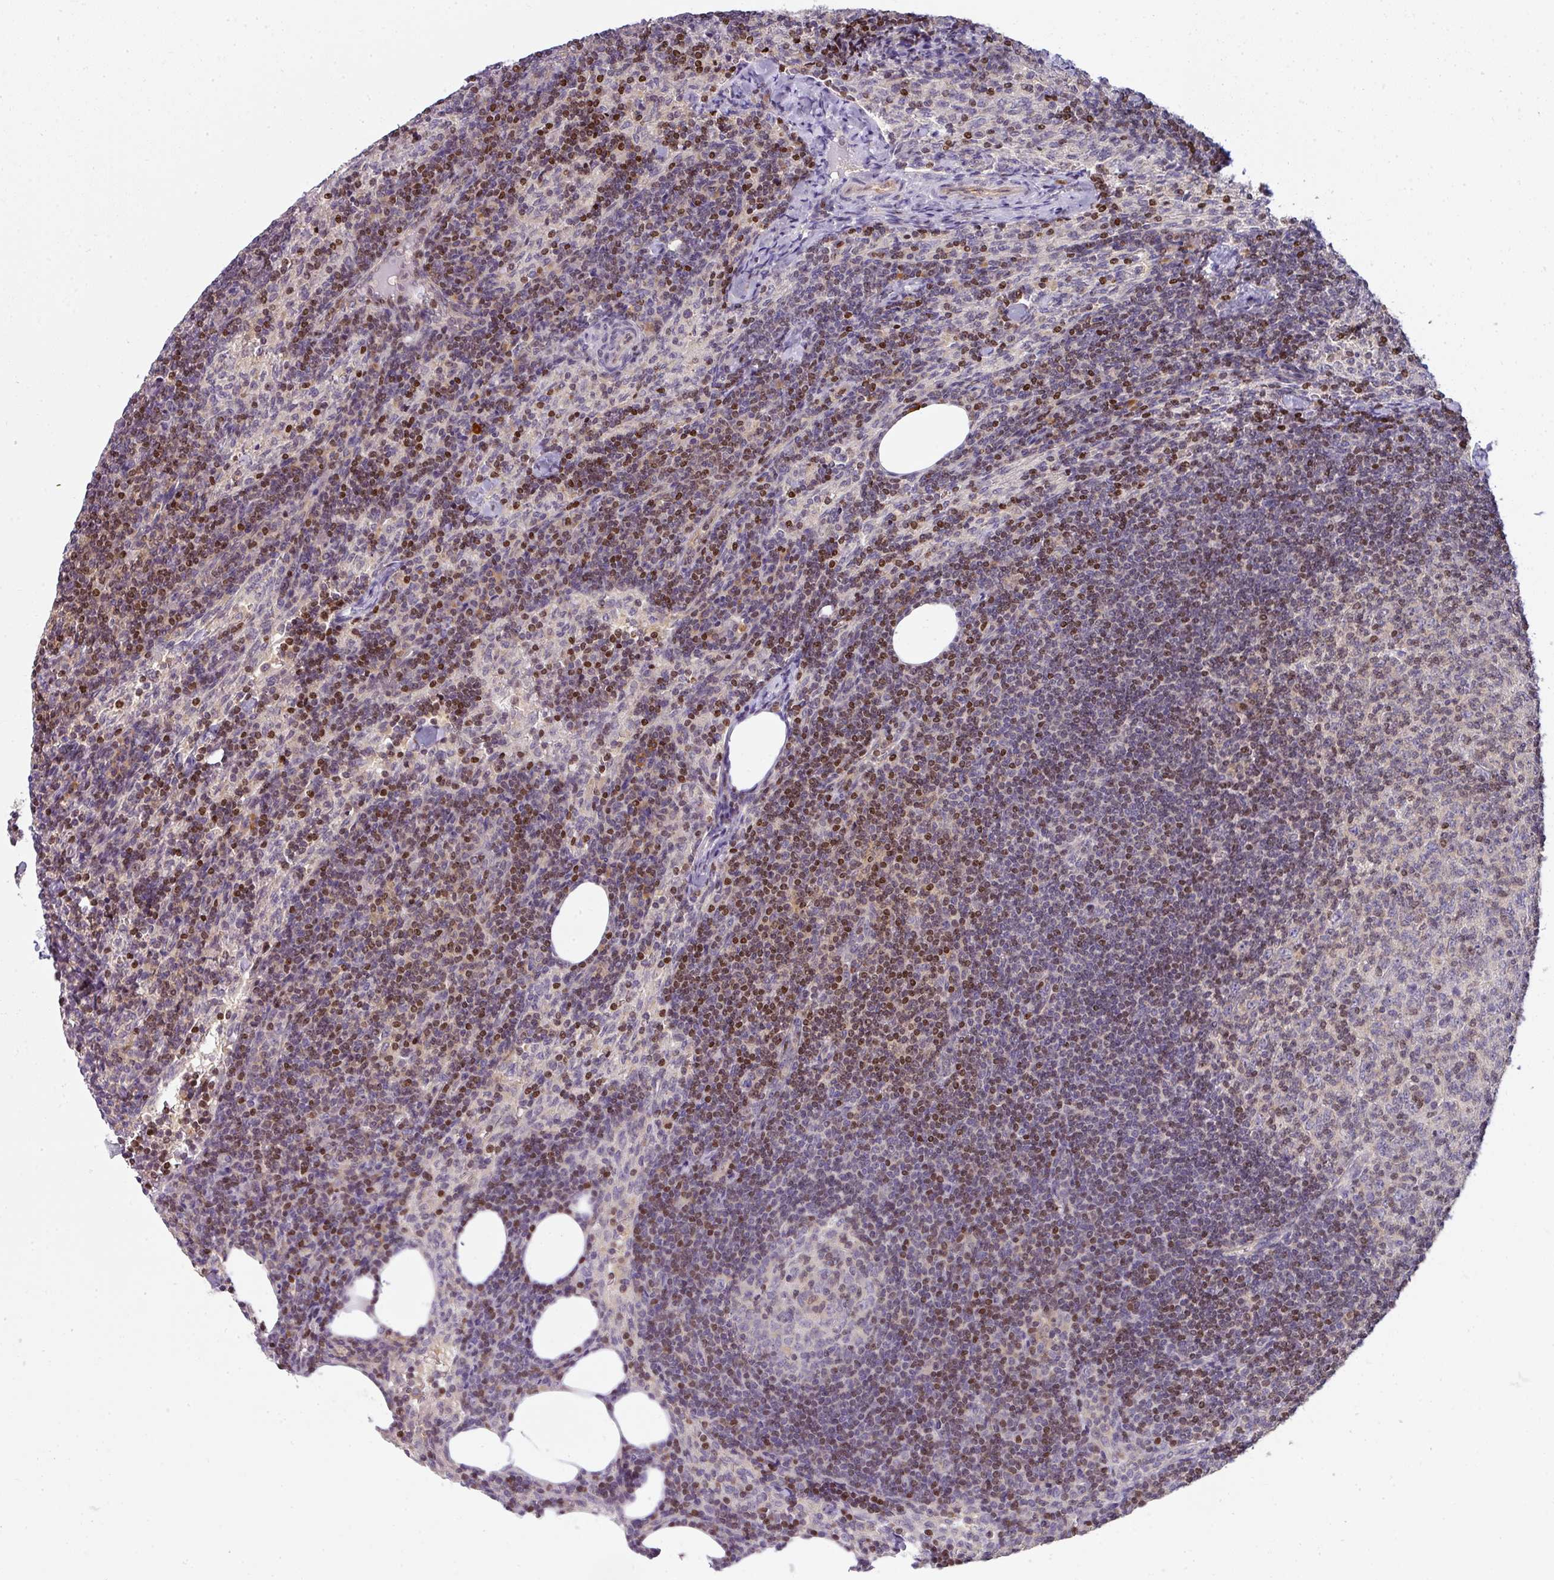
{"staining": {"intensity": "moderate", "quantity": "<25%", "location": "nuclear"}, "tissue": "lymph node", "cell_type": "Germinal center cells", "image_type": "normal", "snomed": [{"axis": "morphology", "description": "Normal tissue, NOS"}, {"axis": "topography", "description": "Lymph node"}], "caption": "An IHC histopathology image of unremarkable tissue is shown. Protein staining in brown highlights moderate nuclear positivity in lymph node within germinal center cells.", "gene": "STAT5A", "patient": {"sex": "female", "age": 52}}